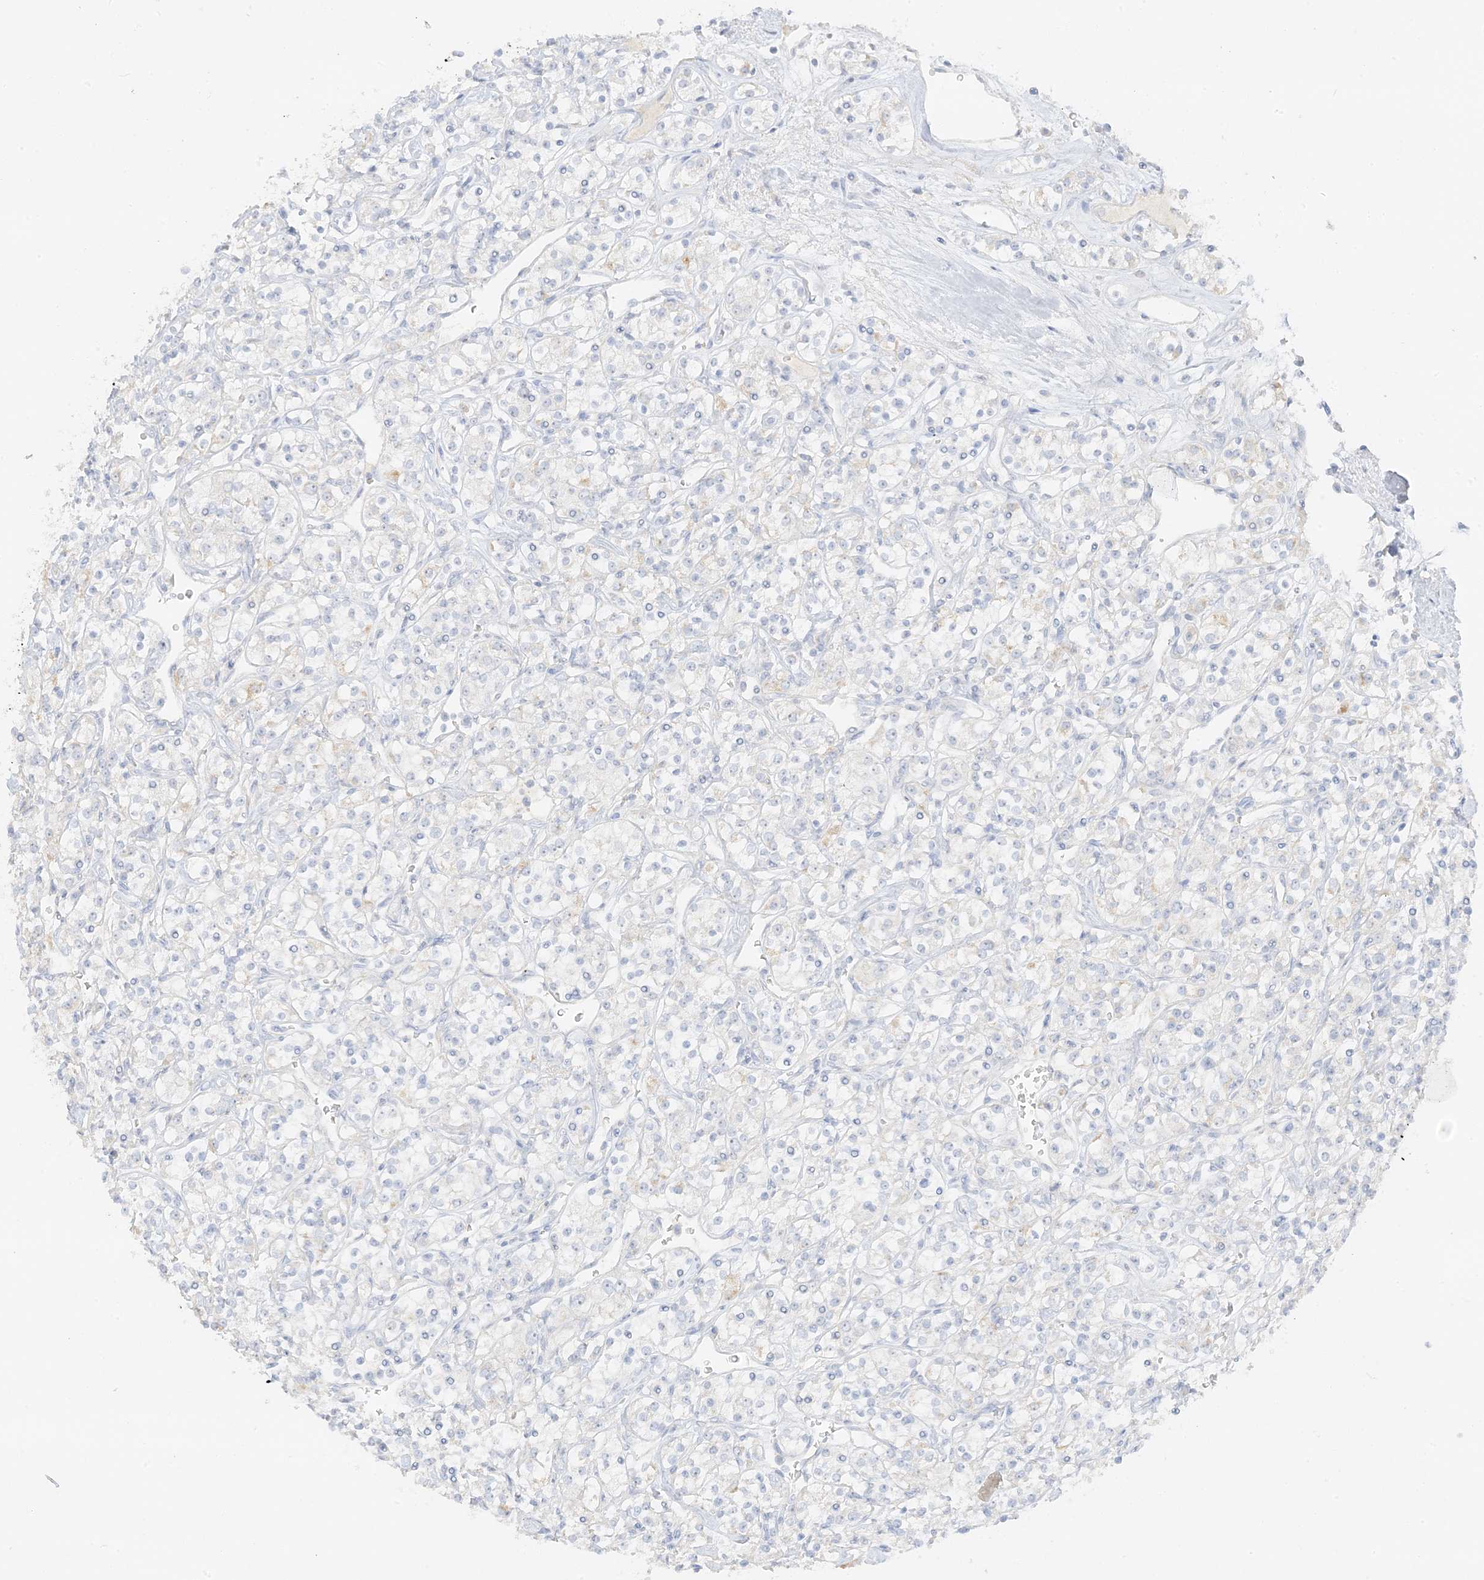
{"staining": {"intensity": "negative", "quantity": "none", "location": "none"}, "tissue": "renal cancer", "cell_type": "Tumor cells", "image_type": "cancer", "snomed": [{"axis": "morphology", "description": "Adenocarcinoma, NOS"}, {"axis": "topography", "description": "Kidney"}], "caption": "Micrograph shows no significant protein positivity in tumor cells of renal cancer (adenocarcinoma).", "gene": "ZBTB41", "patient": {"sex": "male", "age": 77}}